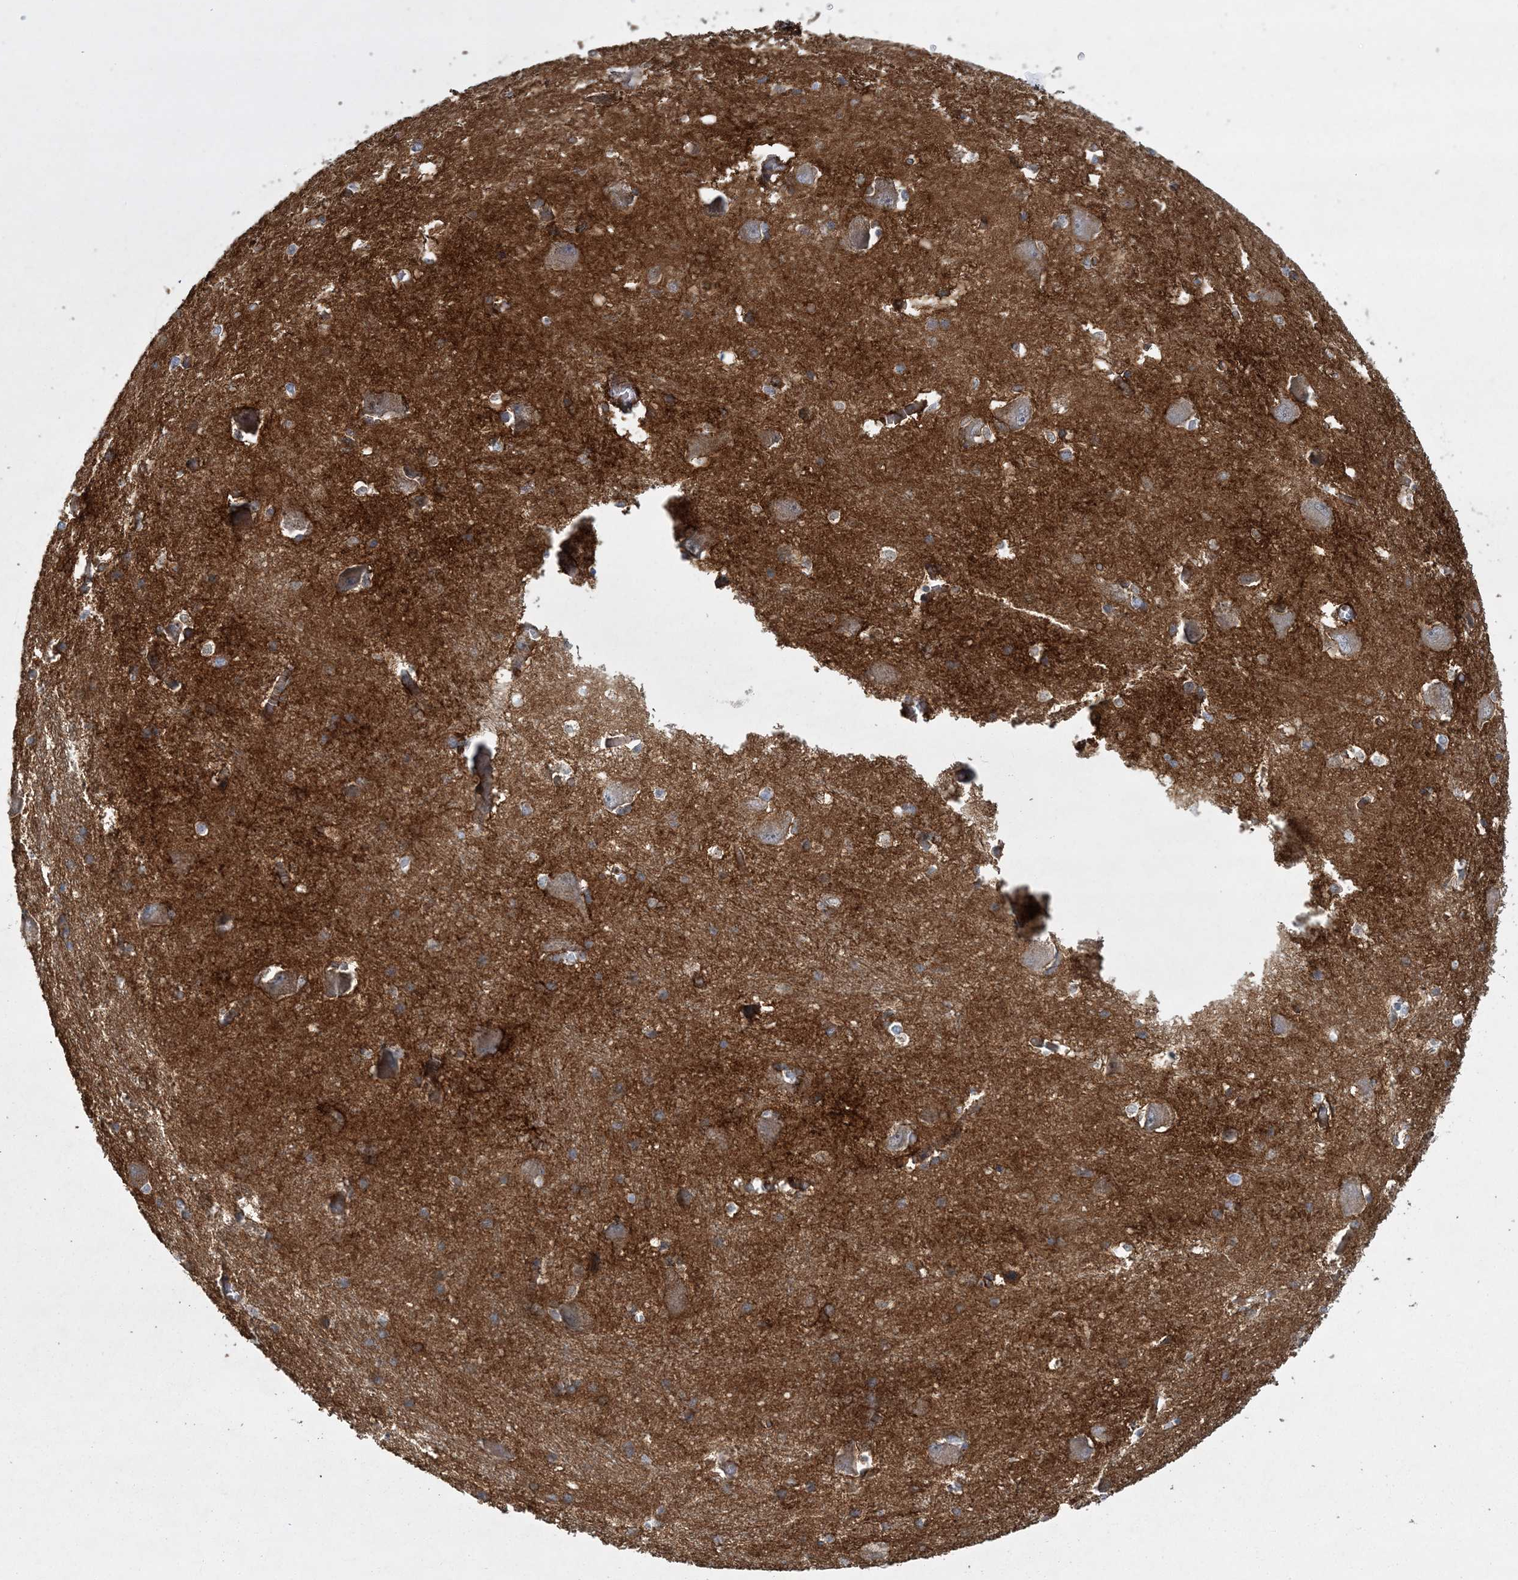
{"staining": {"intensity": "strong", "quantity": "<25%", "location": "cytoplasmic/membranous"}, "tissue": "caudate", "cell_type": "Glial cells", "image_type": "normal", "snomed": [{"axis": "morphology", "description": "Normal tissue, NOS"}, {"axis": "topography", "description": "Lateral ventricle wall"}], "caption": "DAB (3,3'-diaminobenzidine) immunohistochemical staining of benign caudate shows strong cytoplasmic/membranous protein staining in about <25% of glial cells. (Stains: DAB in brown, nuclei in blue, Microscopy: brightfield microscopy at high magnification).", "gene": "CALN1", "patient": {"sex": "male", "age": 37}}